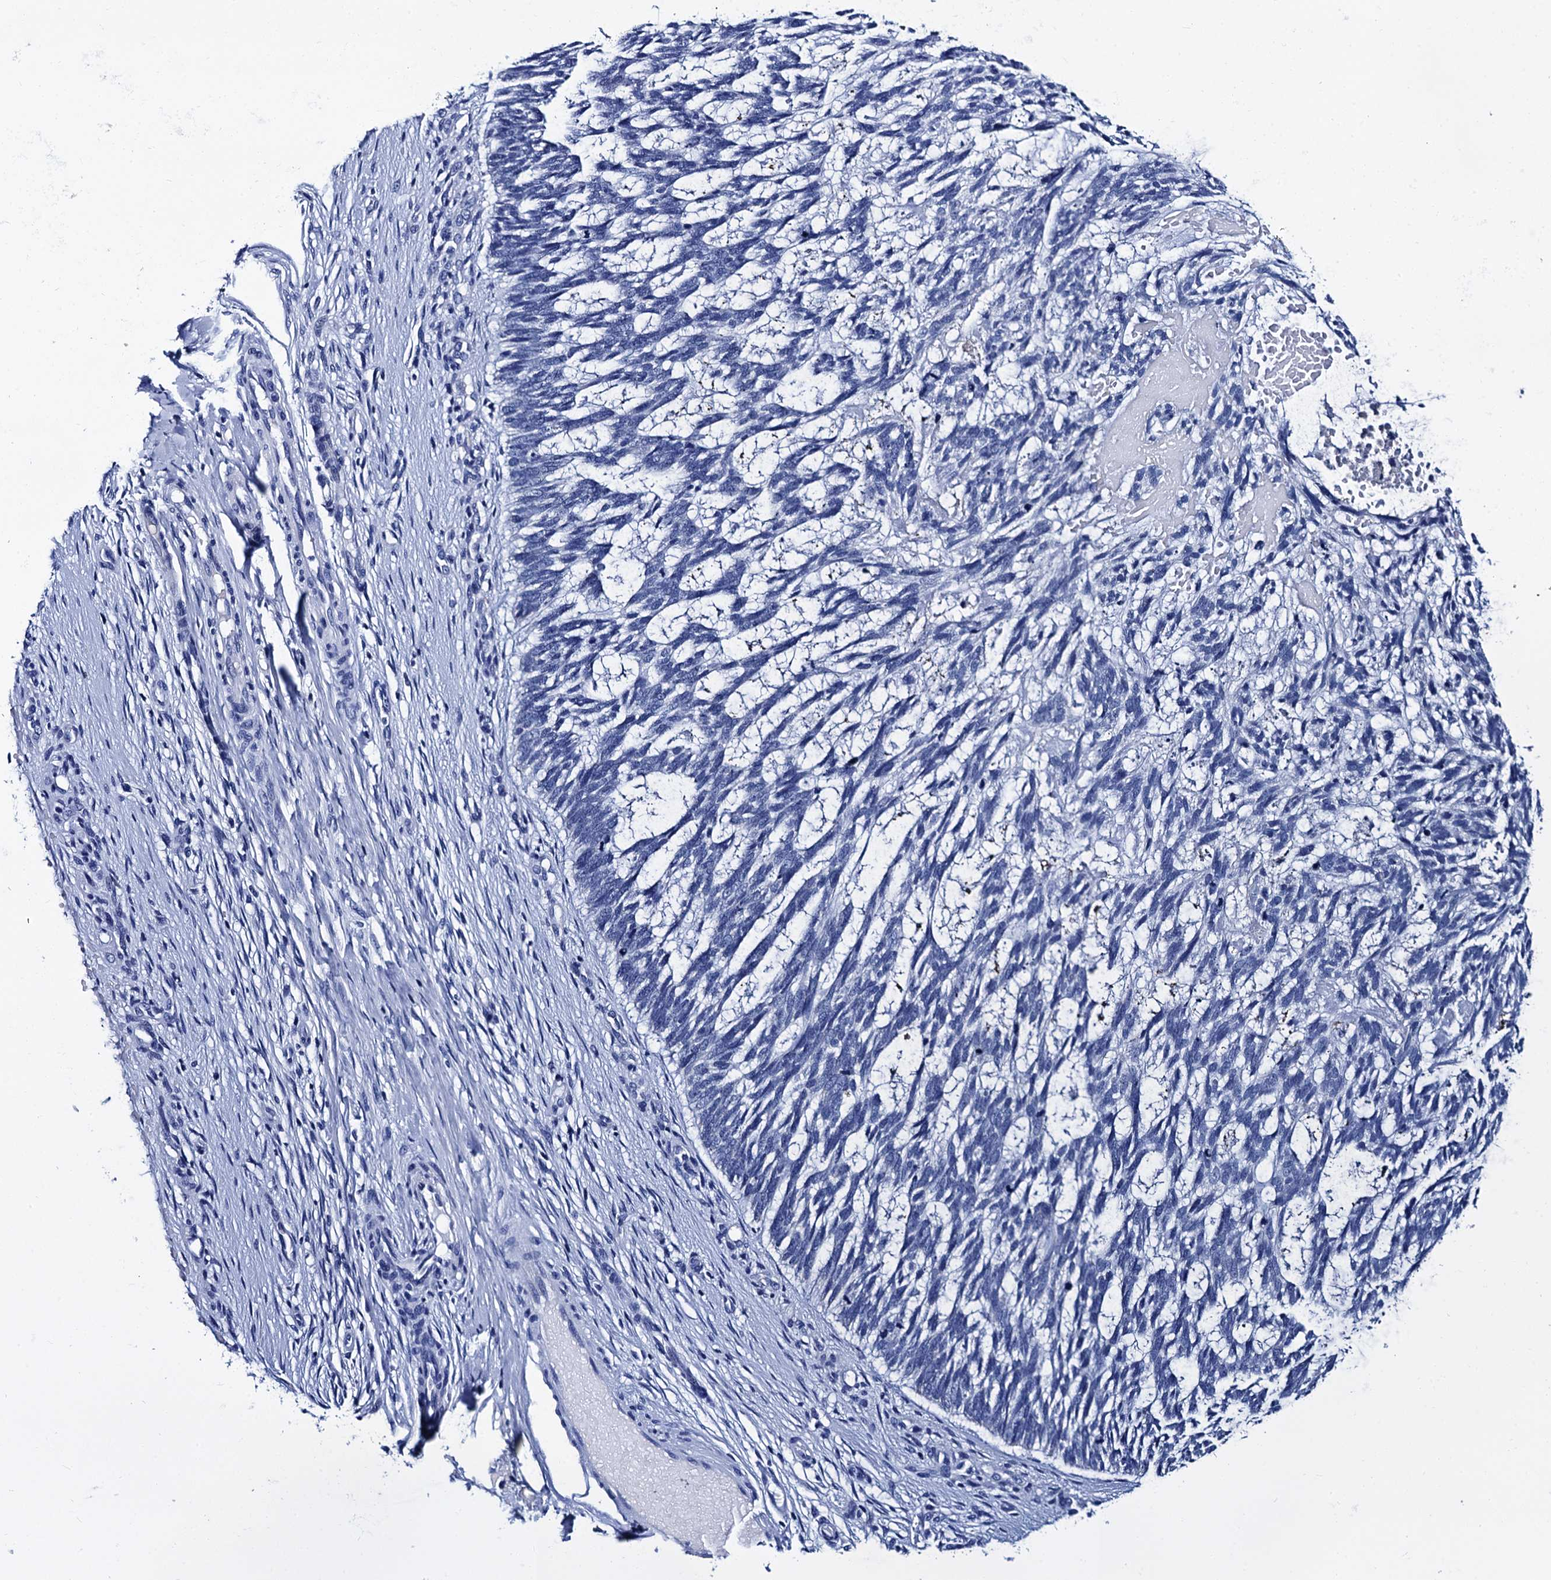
{"staining": {"intensity": "negative", "quantity": "none", "location": "none"}, "tissue": "skin cancer", "cell_type": "Tumor cells", "image_type": "cancer", "snomed": [{"axis": "morphology", "description": "Basal cell carcinoma"}, {"axis": "topography", "description": "Skin"}], "caption": "Tumor cells show no significant protein expression in skin basal cell carcinoma. The staining was performed using DAB to visualize the protein expression in brown, while the nuclei were stained in blue with hematoxylin (Magnification: 20x).", "gene": "MYBPC3", "patient": {"sex": "male", "age": 88}}